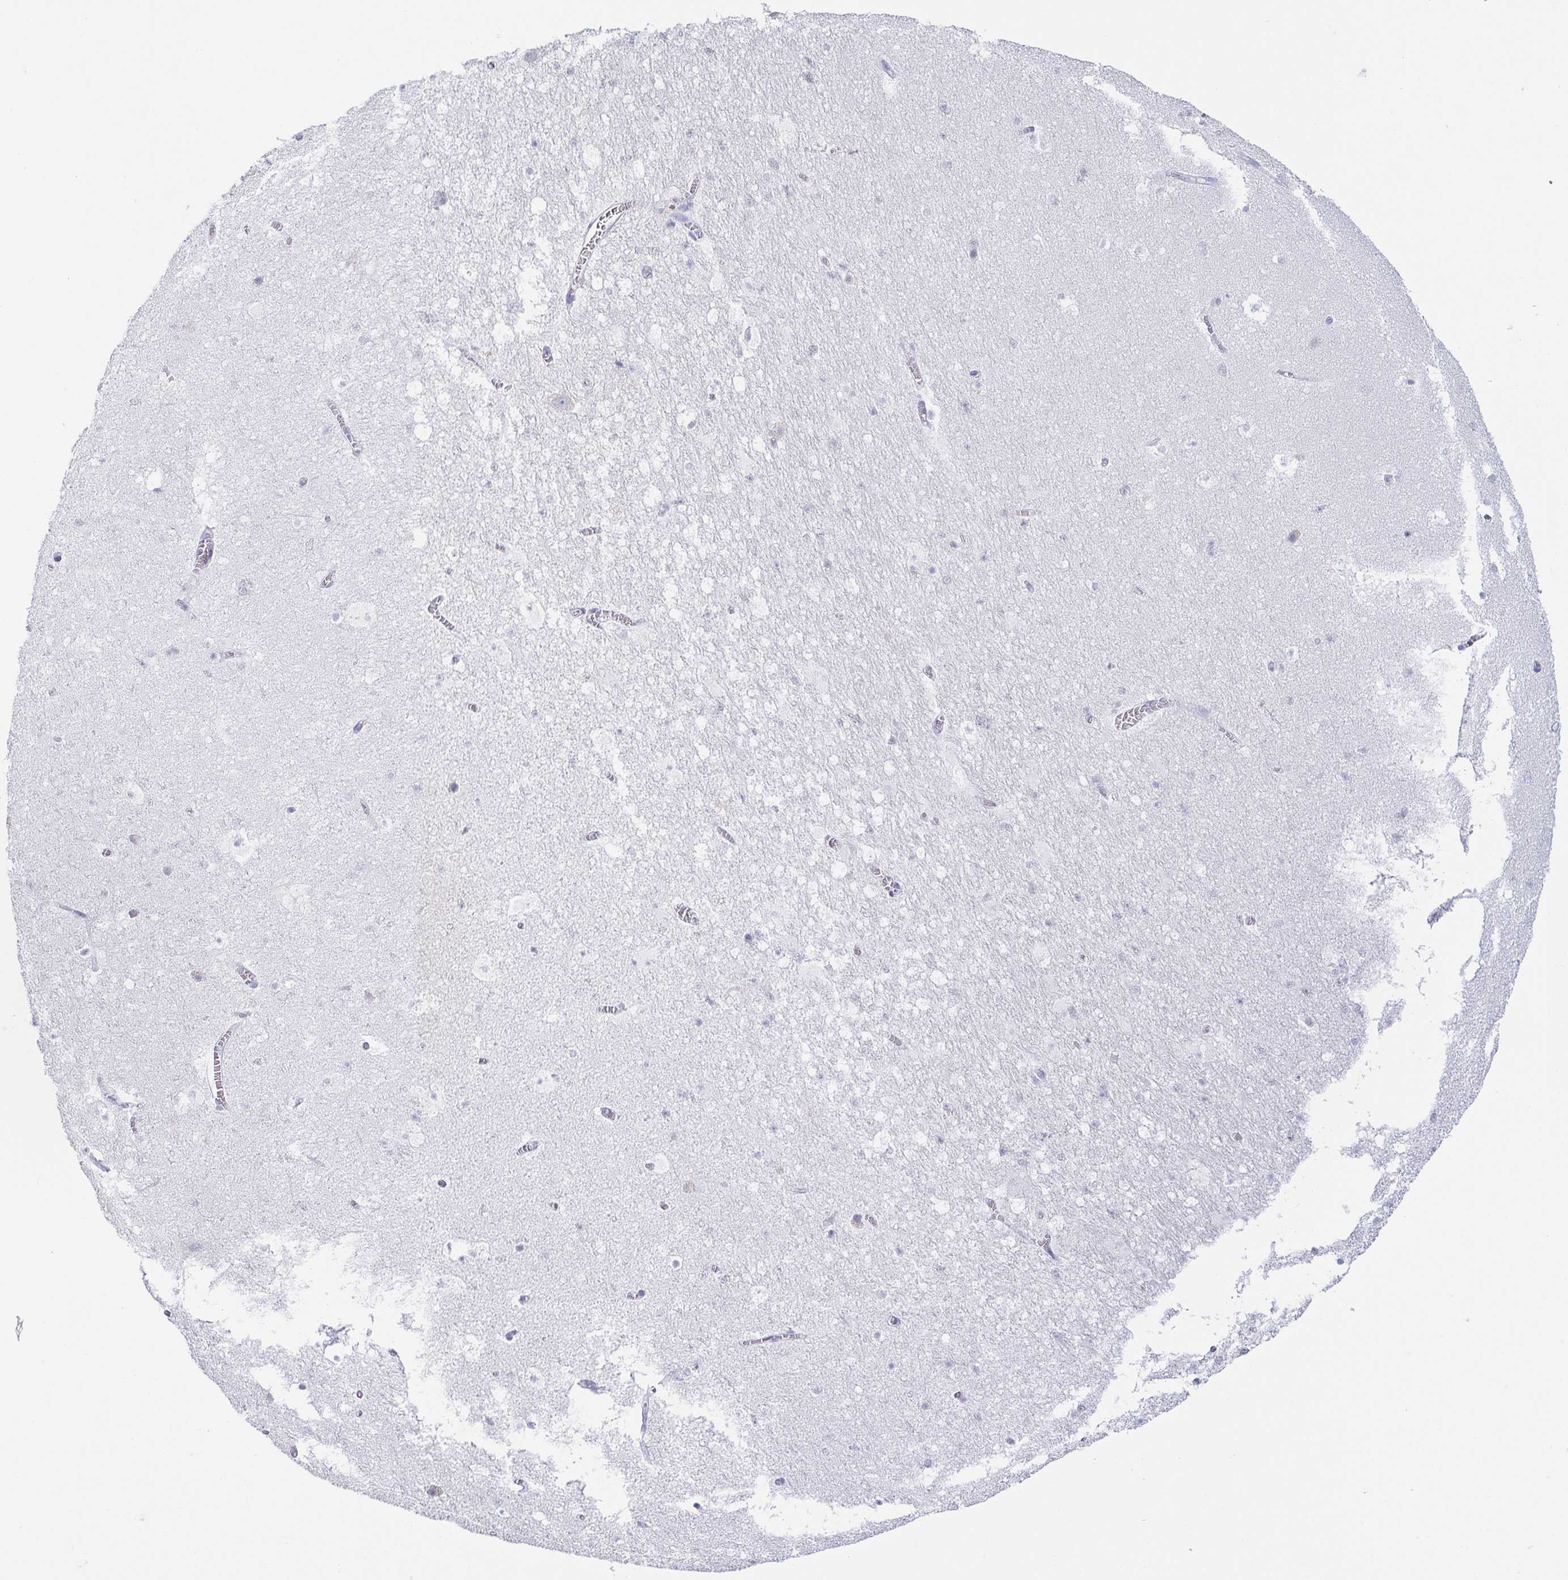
{"staining": {"intensity": "negative", "quantity": "none", "location": "none"}, "tissue": "hippocampus", "cell_type": "Glial cells", "image_type": "normal", "snomed": [{"axis": "morphology", "description": "Normal tissue, NOS"}, {"axis": "topography", "description": "Hippocampus"}], "caption": "The photomicrograph exhibits no significant staining in glial cells of hippocampus. Nuclei are stained in blue.", "gene": "PRR27", "patient": {"sex": "female", "age": 42}}